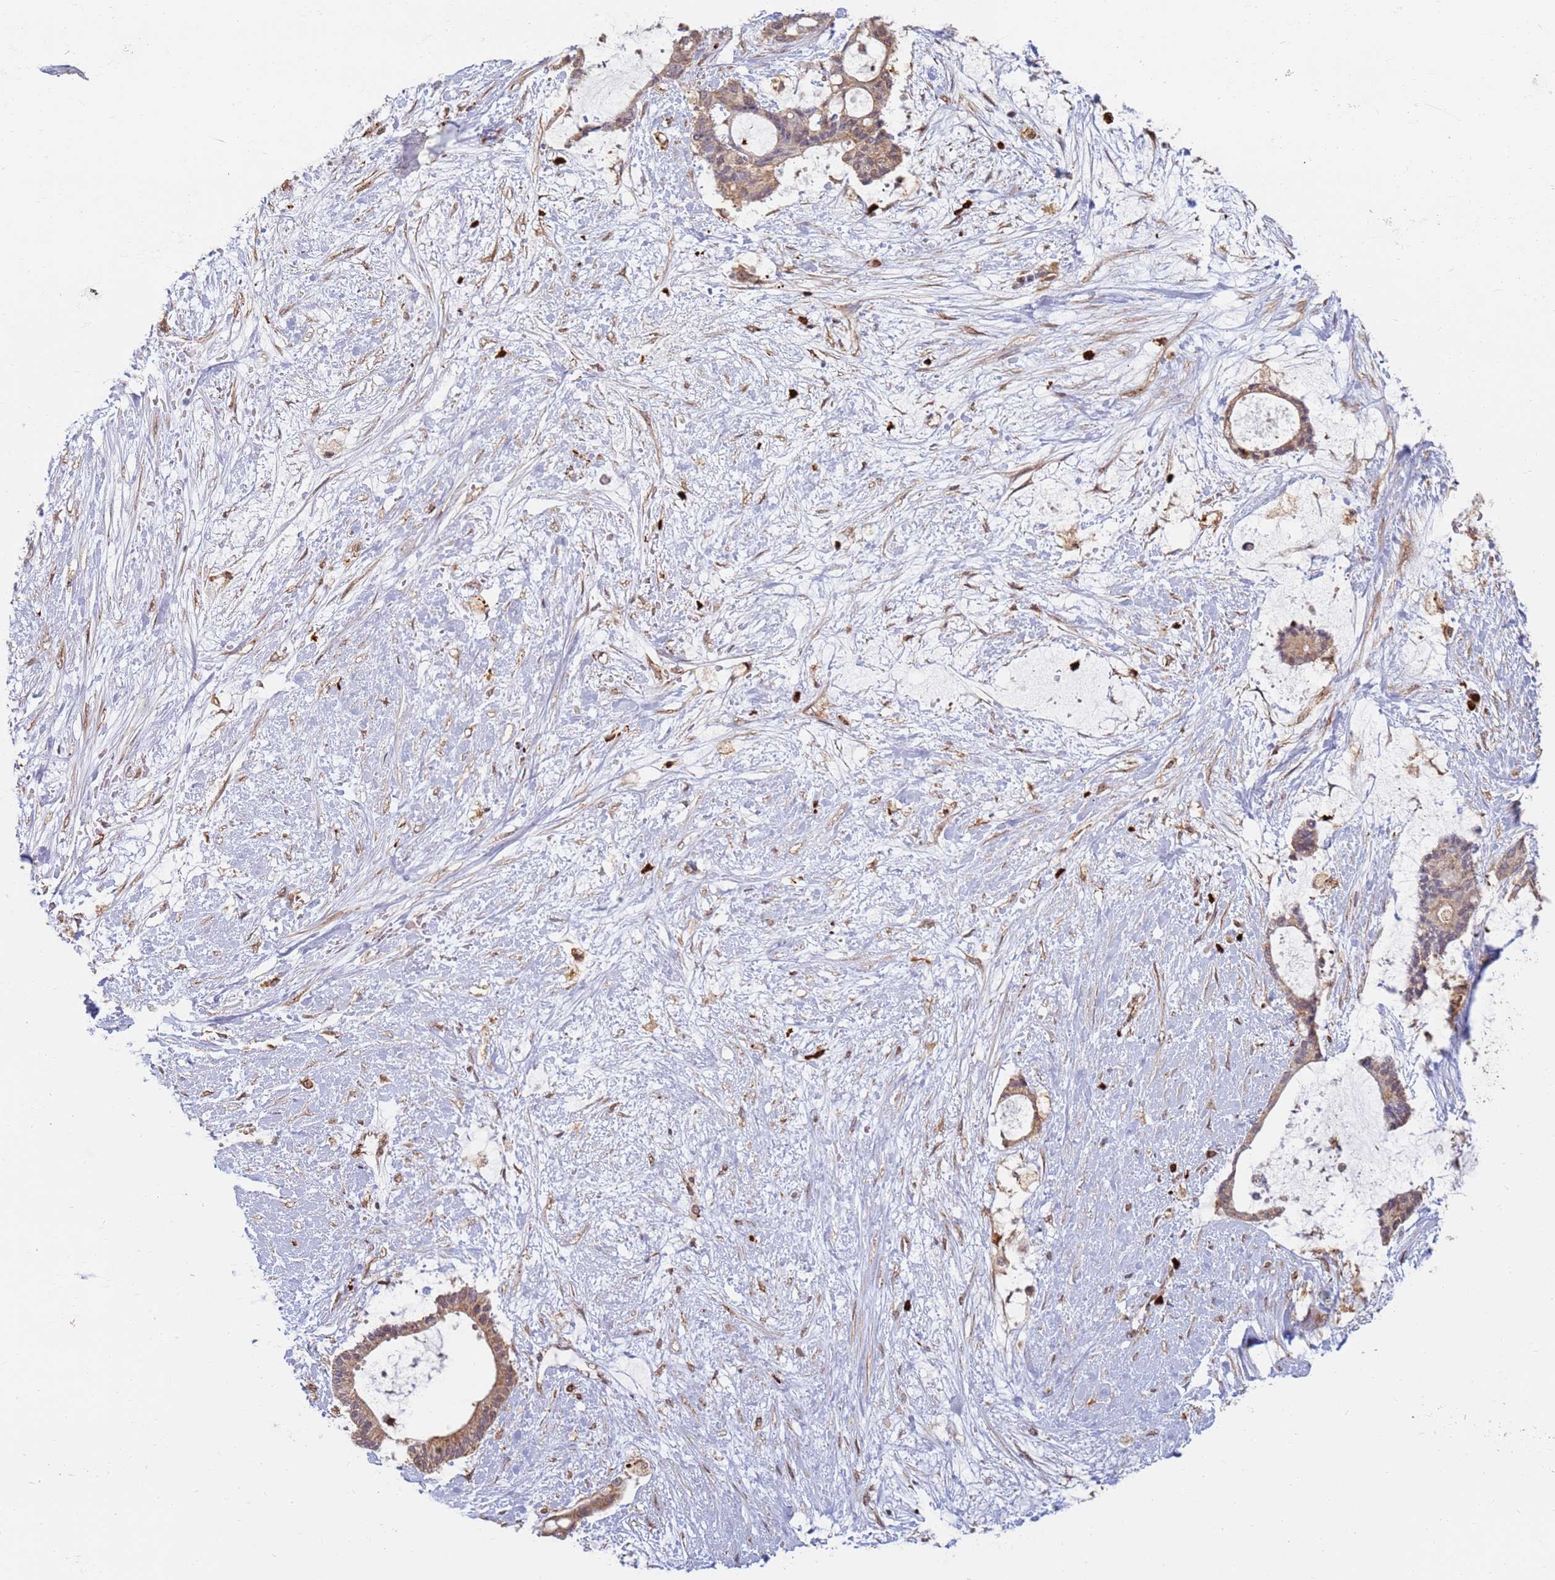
{"staining": {"intensity": "moderate", "quantity": "25%-75%", "location": "cytoplasmic/membranous"}, "tissue": "liver cancer", "cell_type": "Tumor cells", "image_type": "cancer", "snomed": [{"axis": "morphology", "description": "Normal tissue, NOS"}, {"axis": "morphology", "description": "Cholangiocarcinoma"}, {"axis": "topography", "description": "Liver"}, {"axis": "topography", "description": "Peripheral nerve tissue"}], "caption": "This is a micrograph of immunohistochemistry staining of liver cholangiocarcinoma, which shows moderate expression in the cytoplasmic/membranous of tumor cells.", "gene": "CEP170", "patient": {"sex": "female", "age": 73}}